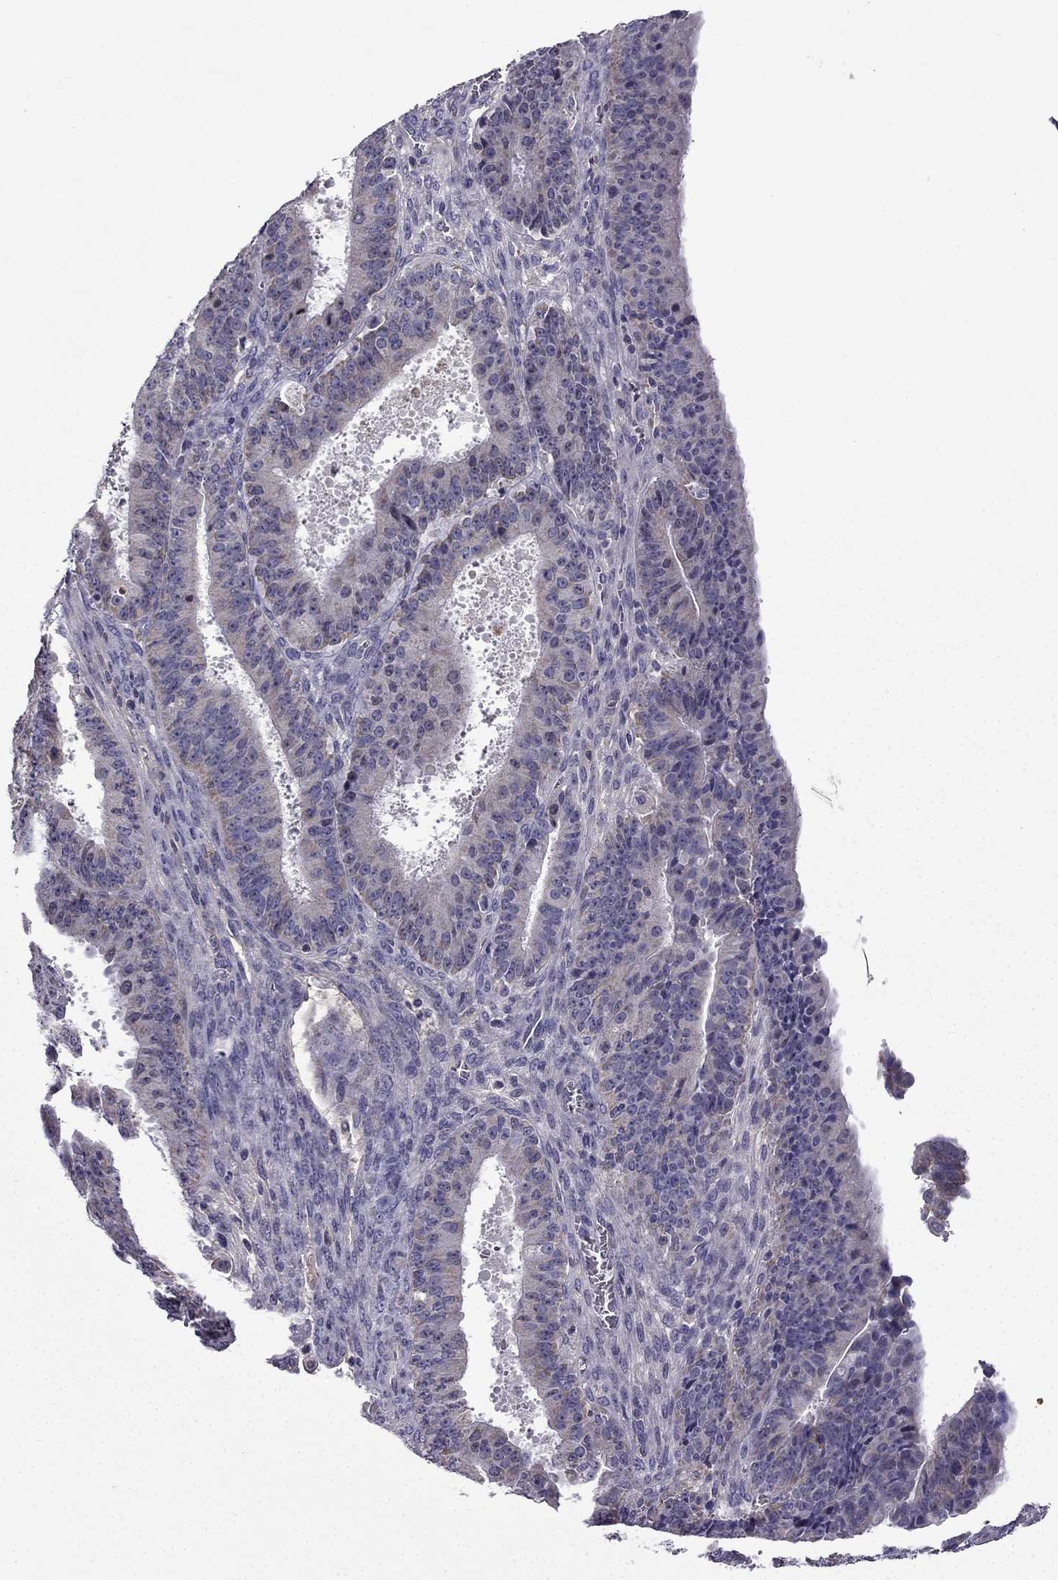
{"staining": {"intensity": "weak", "quantity": "25%-75%", "location": "cytoplasmic/membranous"}, "tissue": "ovarian cancer", "cell_type": "Tumor cells", "image_type": "cancer", "snomed": [{"axis": "morphology", "description": "Carcinoma, endometroid"}, {"axis": "topography", "description": "Ovary"}], "caption": "Protein expression analysis of ovarian cancer (endometroid carcinoma) reveals weak cytoplasmic/membranous positivity in about 25%-75% of tumor cells. The staining is performed using DAB (3,3'-diaminobenzidine) brown chromogen to label protein expression. The nuclei are counter-stained blue using hematoxylin.", "gene": "SLC6A2", "patient": {"sex": "female", "age": 42}}